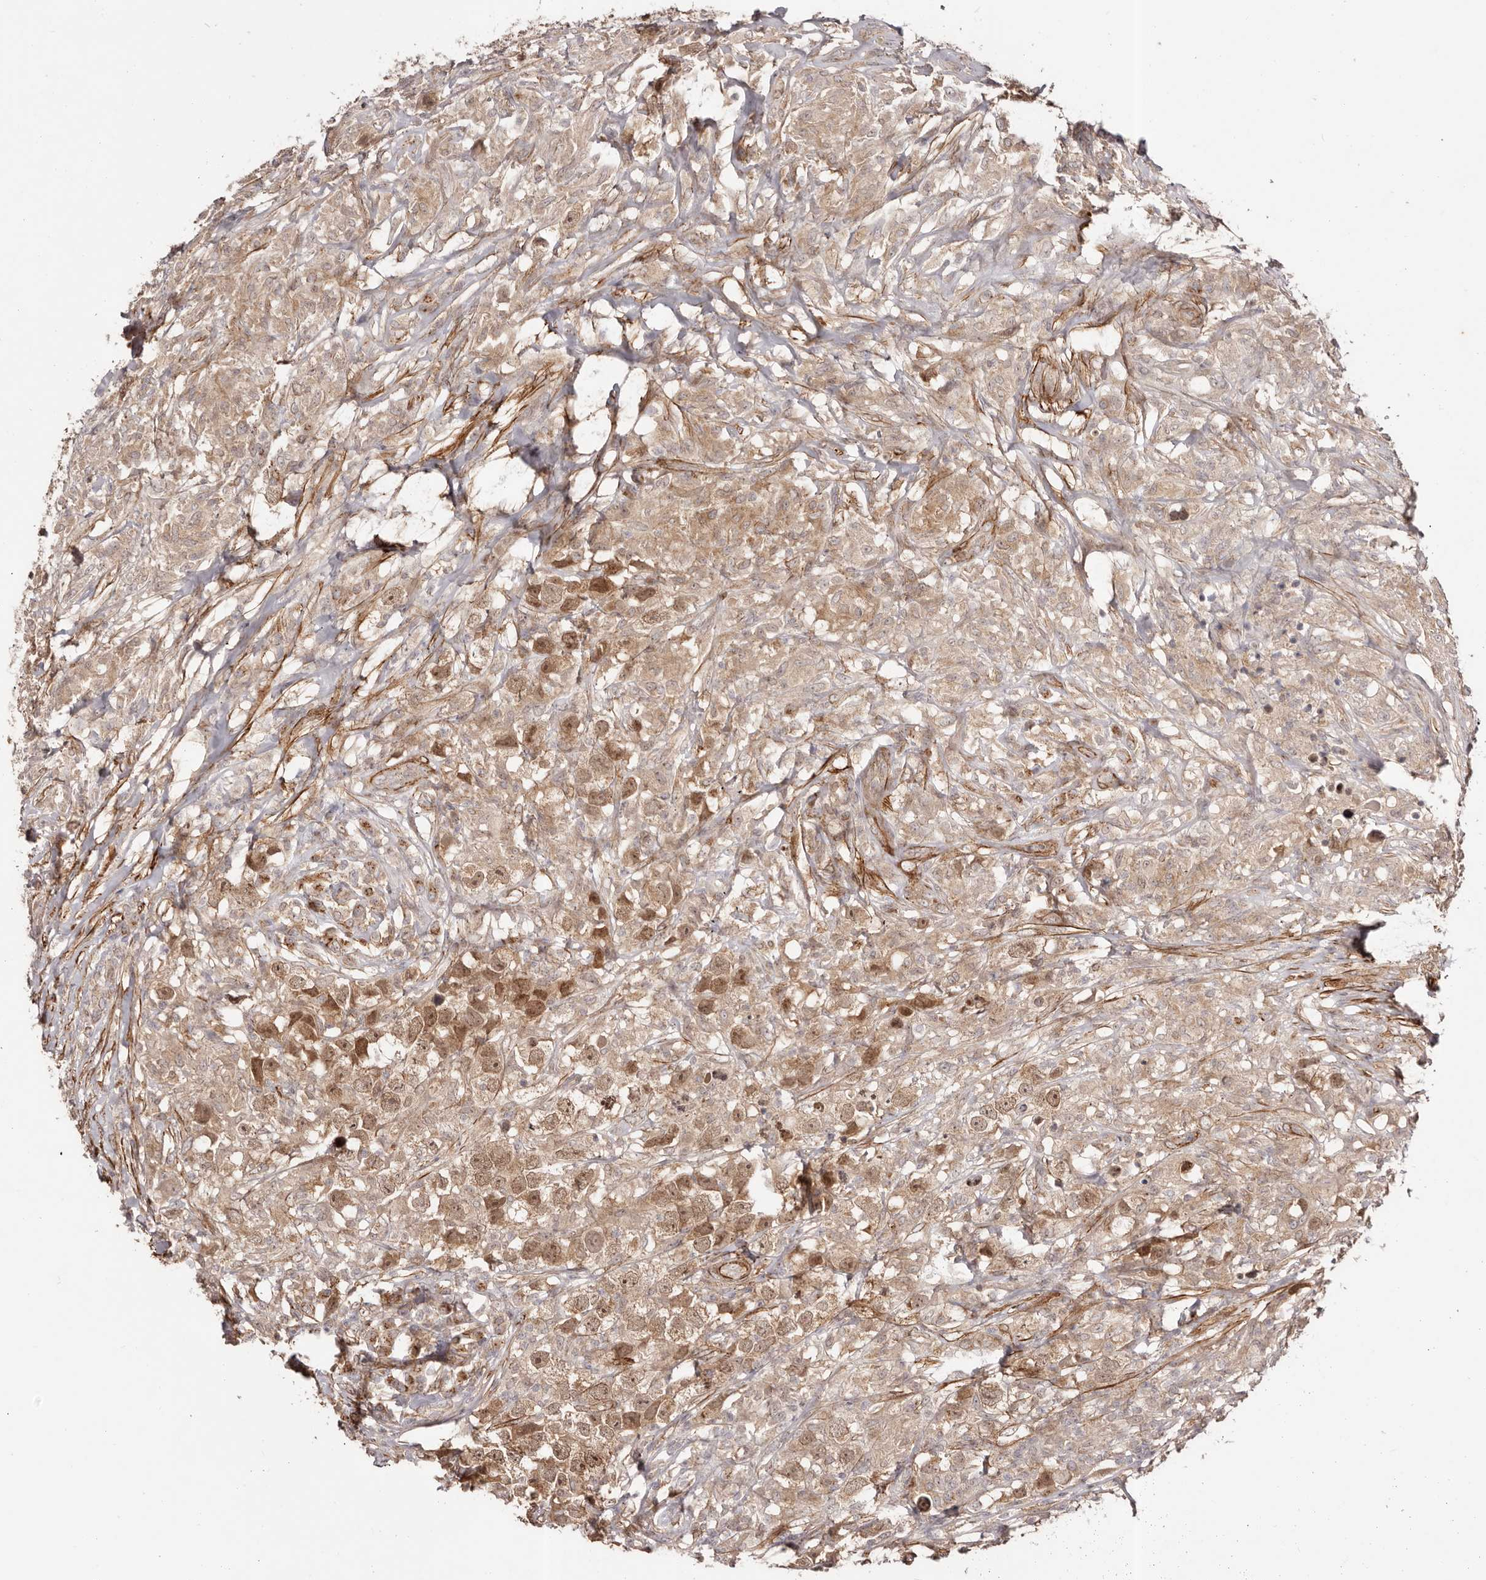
{"staining": {"intensity": "moderate", "quantity": ">75%", "location": "cytoplasmic/membranous,nuclear"}, "tissue": "testis cancer", "cell_type": "Tumor cells", "image_type": "cancer", "snomed": [{"axis": "morphology", "description": "Seminoma, NOS"}, {"axis": "topography", "description": "Testis"}], "caption": "This is an image of immunohistochemistry (IHC) staining of testis seminoma, which shows moderate expression in the cytoplasmic/membranous and nuclear of tumor cells.", "gene": "MICAL2", "patient": {"sex": "male", "age": 49}}